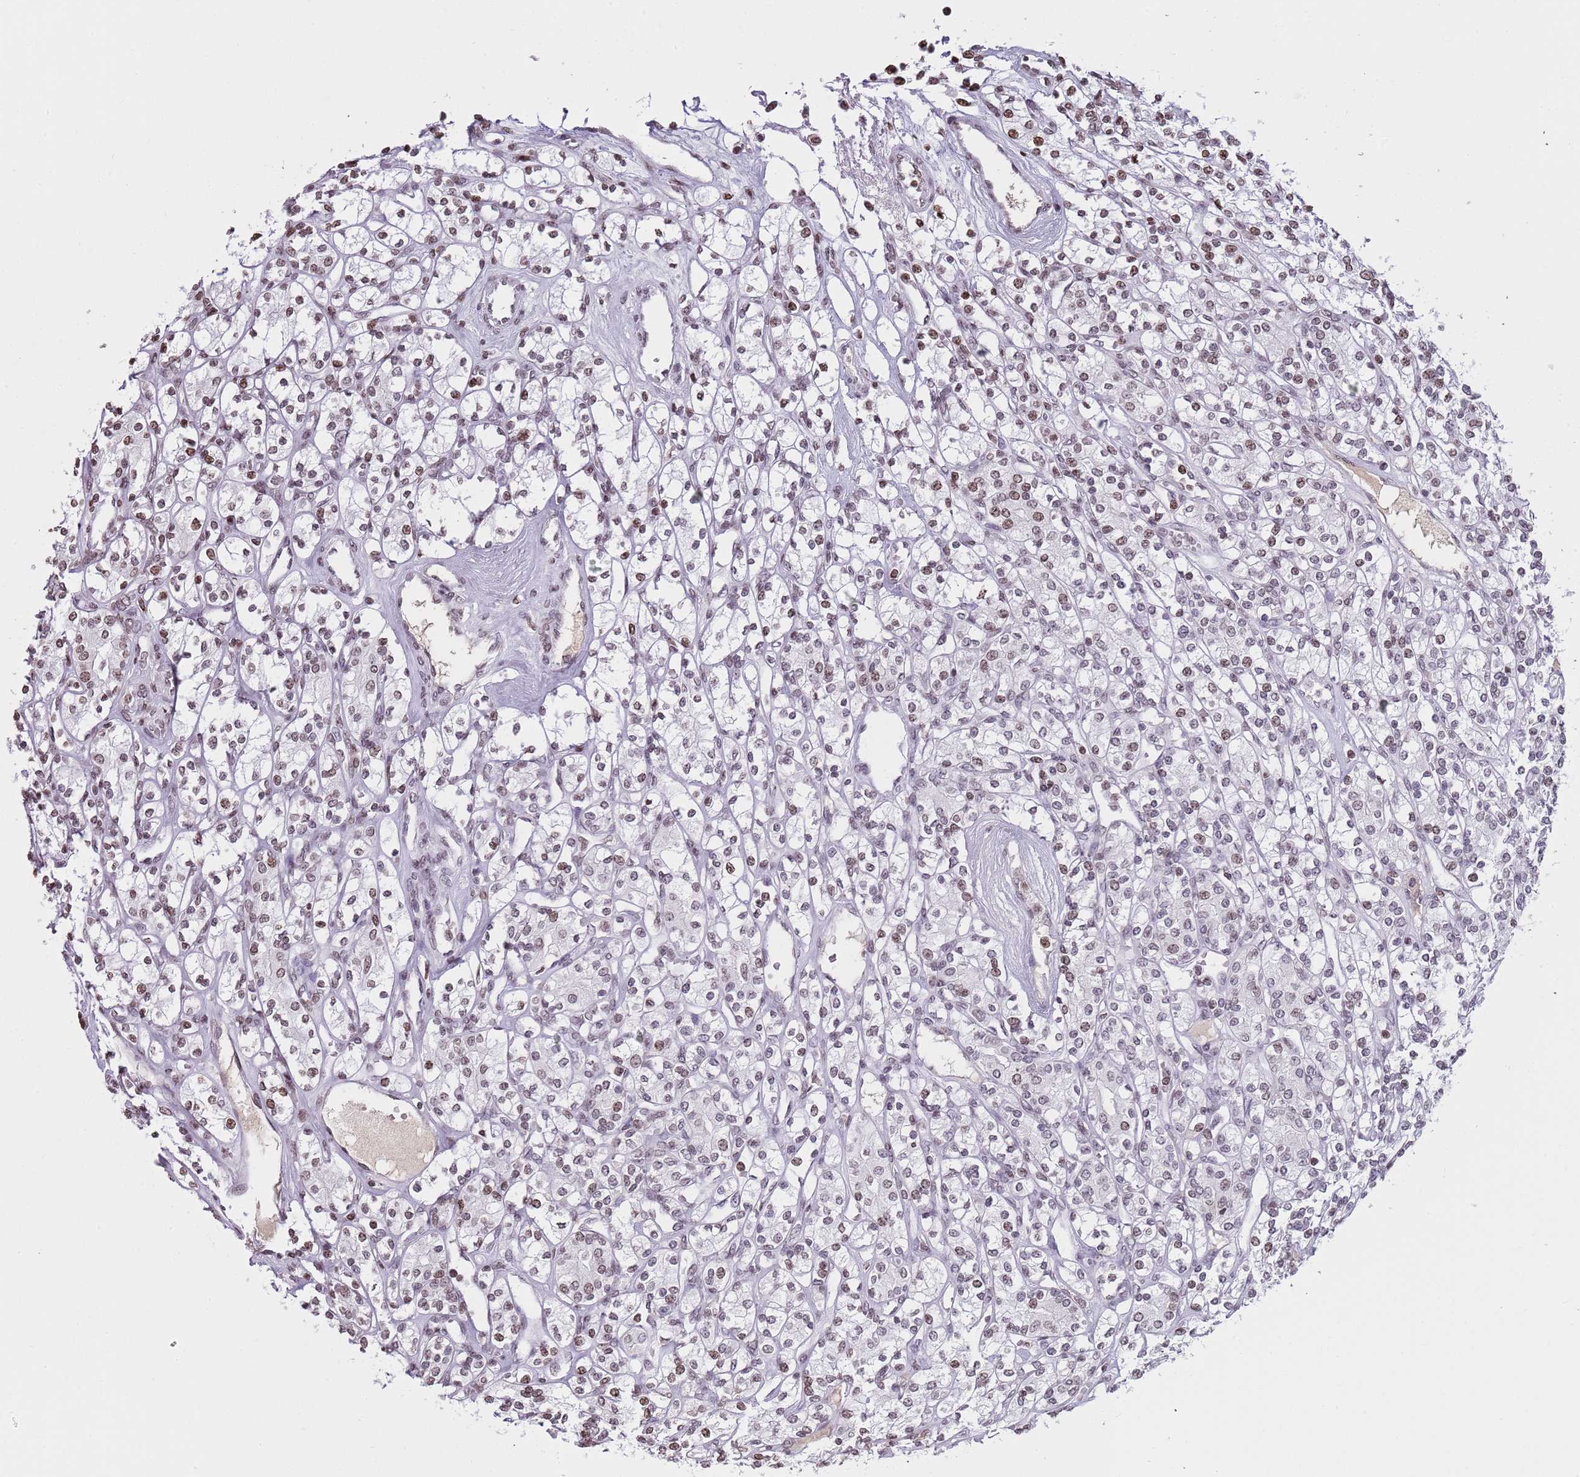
{"staining": {"intensity": "moderate", "quantity": "<25%", "location": "nuclear"}, "tissue": "renal cancer", "cell_type": "Tumor cells", "image_type": "cancer", "snomed": [{"axis": "morphology", "description": "Adenocarcinoma, NOS"}, {"axis": "topography", "description": "Kidney"}], "caption": "Immunohistochemical staining of renal adenocarcinoma shows low levels of moderate nuclear staining in about <25% of tumor cells. The staining was performed using DAB, with brown indicating positive protein expression. Nuclei are stained blue with hematoxylin.", "gene": "KPNA3", "patient": {"sex": "male", "age": 77}}